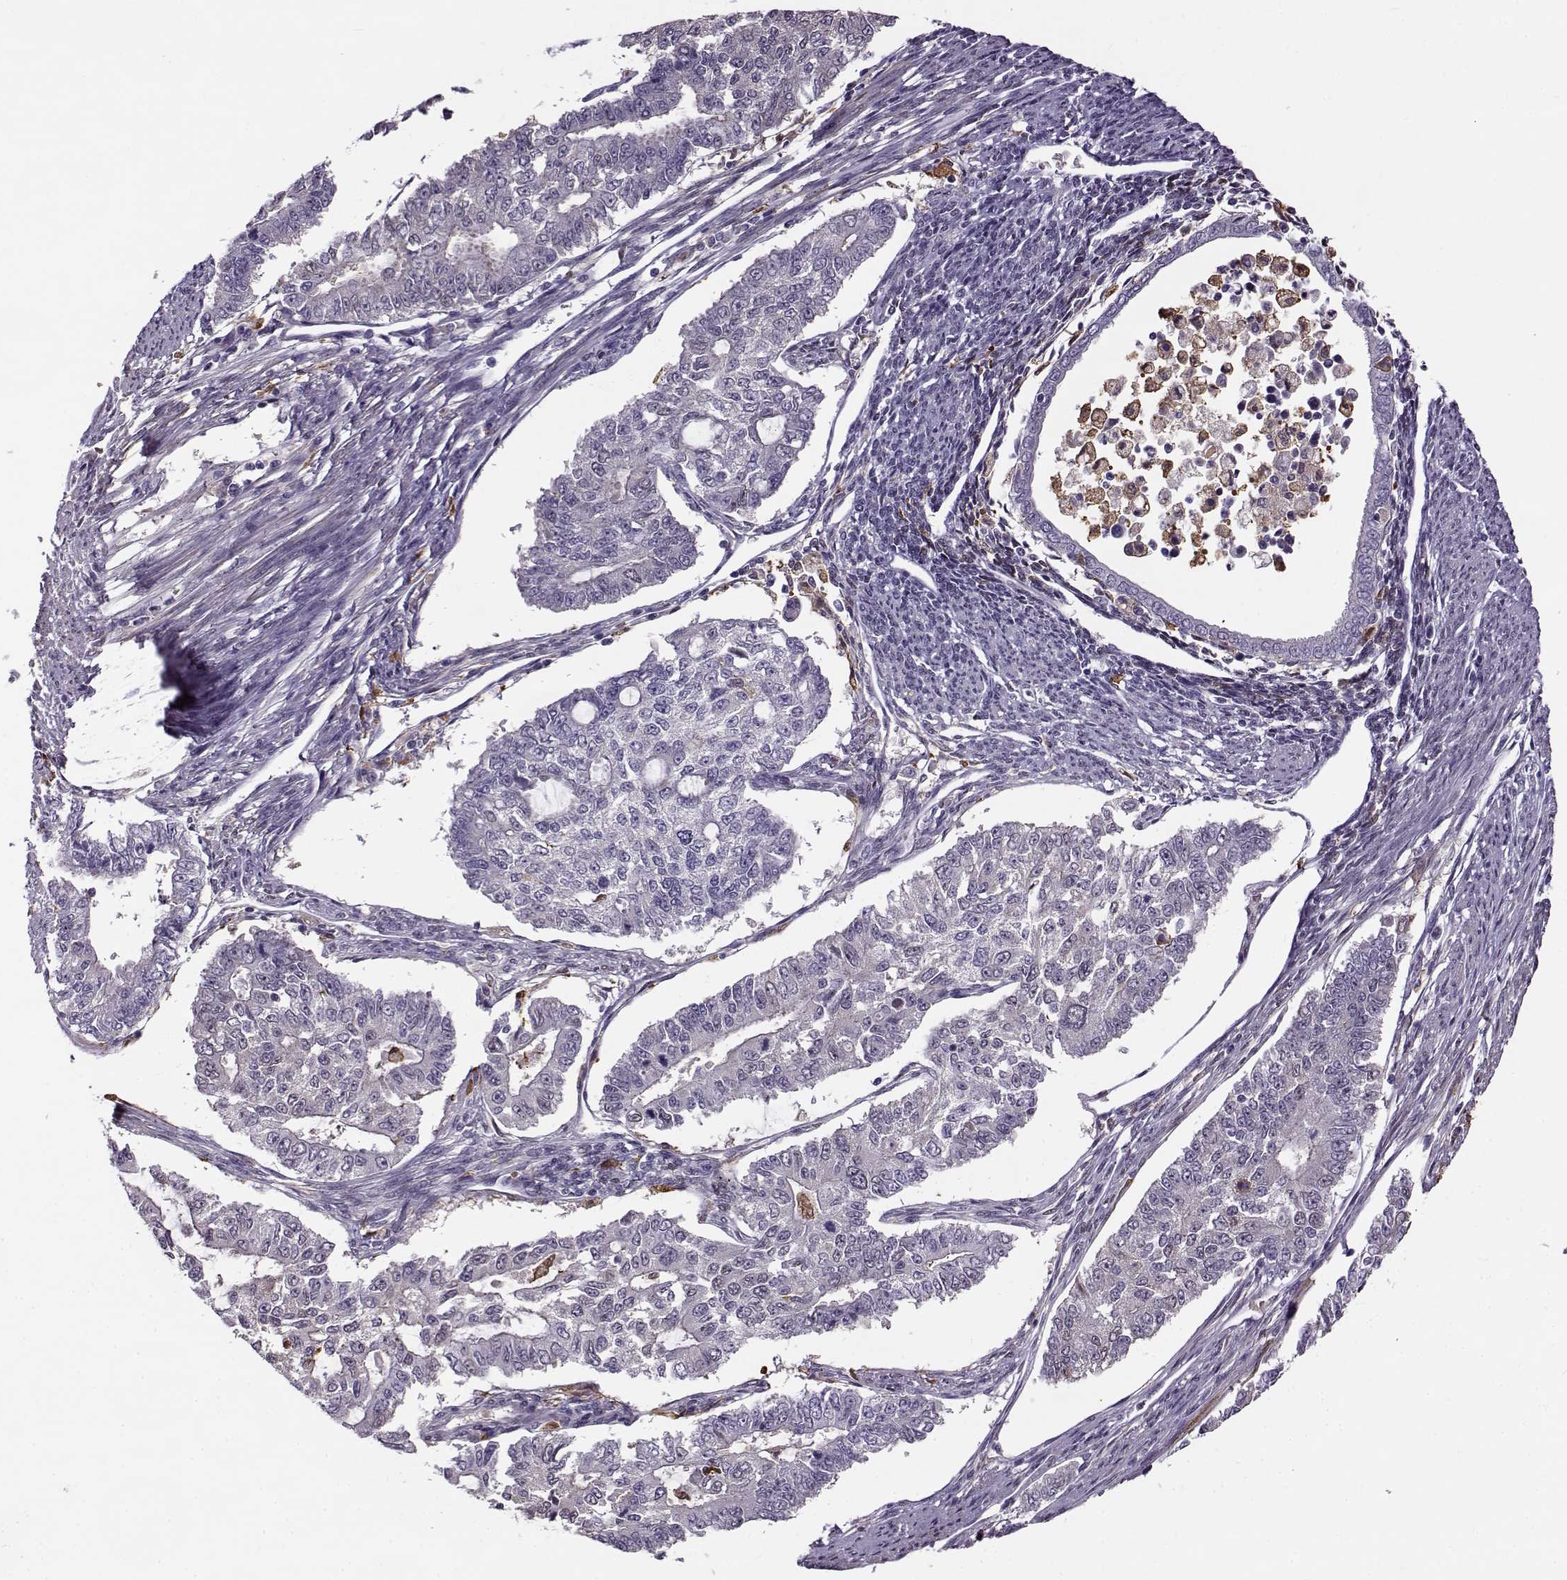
{"staining": {"intensity": "negative", "quantity": "none", "location": "none"}, "tissue": "endometrial cancer", "cell_type": "Tumor cells", "image_type": "cancer", "snomed": [{"axis": "morphology", "description": "Adenocarcinoma, NOS"}, {"axis": "topography", "description": "Uterus"}], "caption": "The histopathology image shows no significant positivity in tumor cells of endometrial cancer.", "gene": "UCP3", "patient": {"sex": "female", "age": 59}}